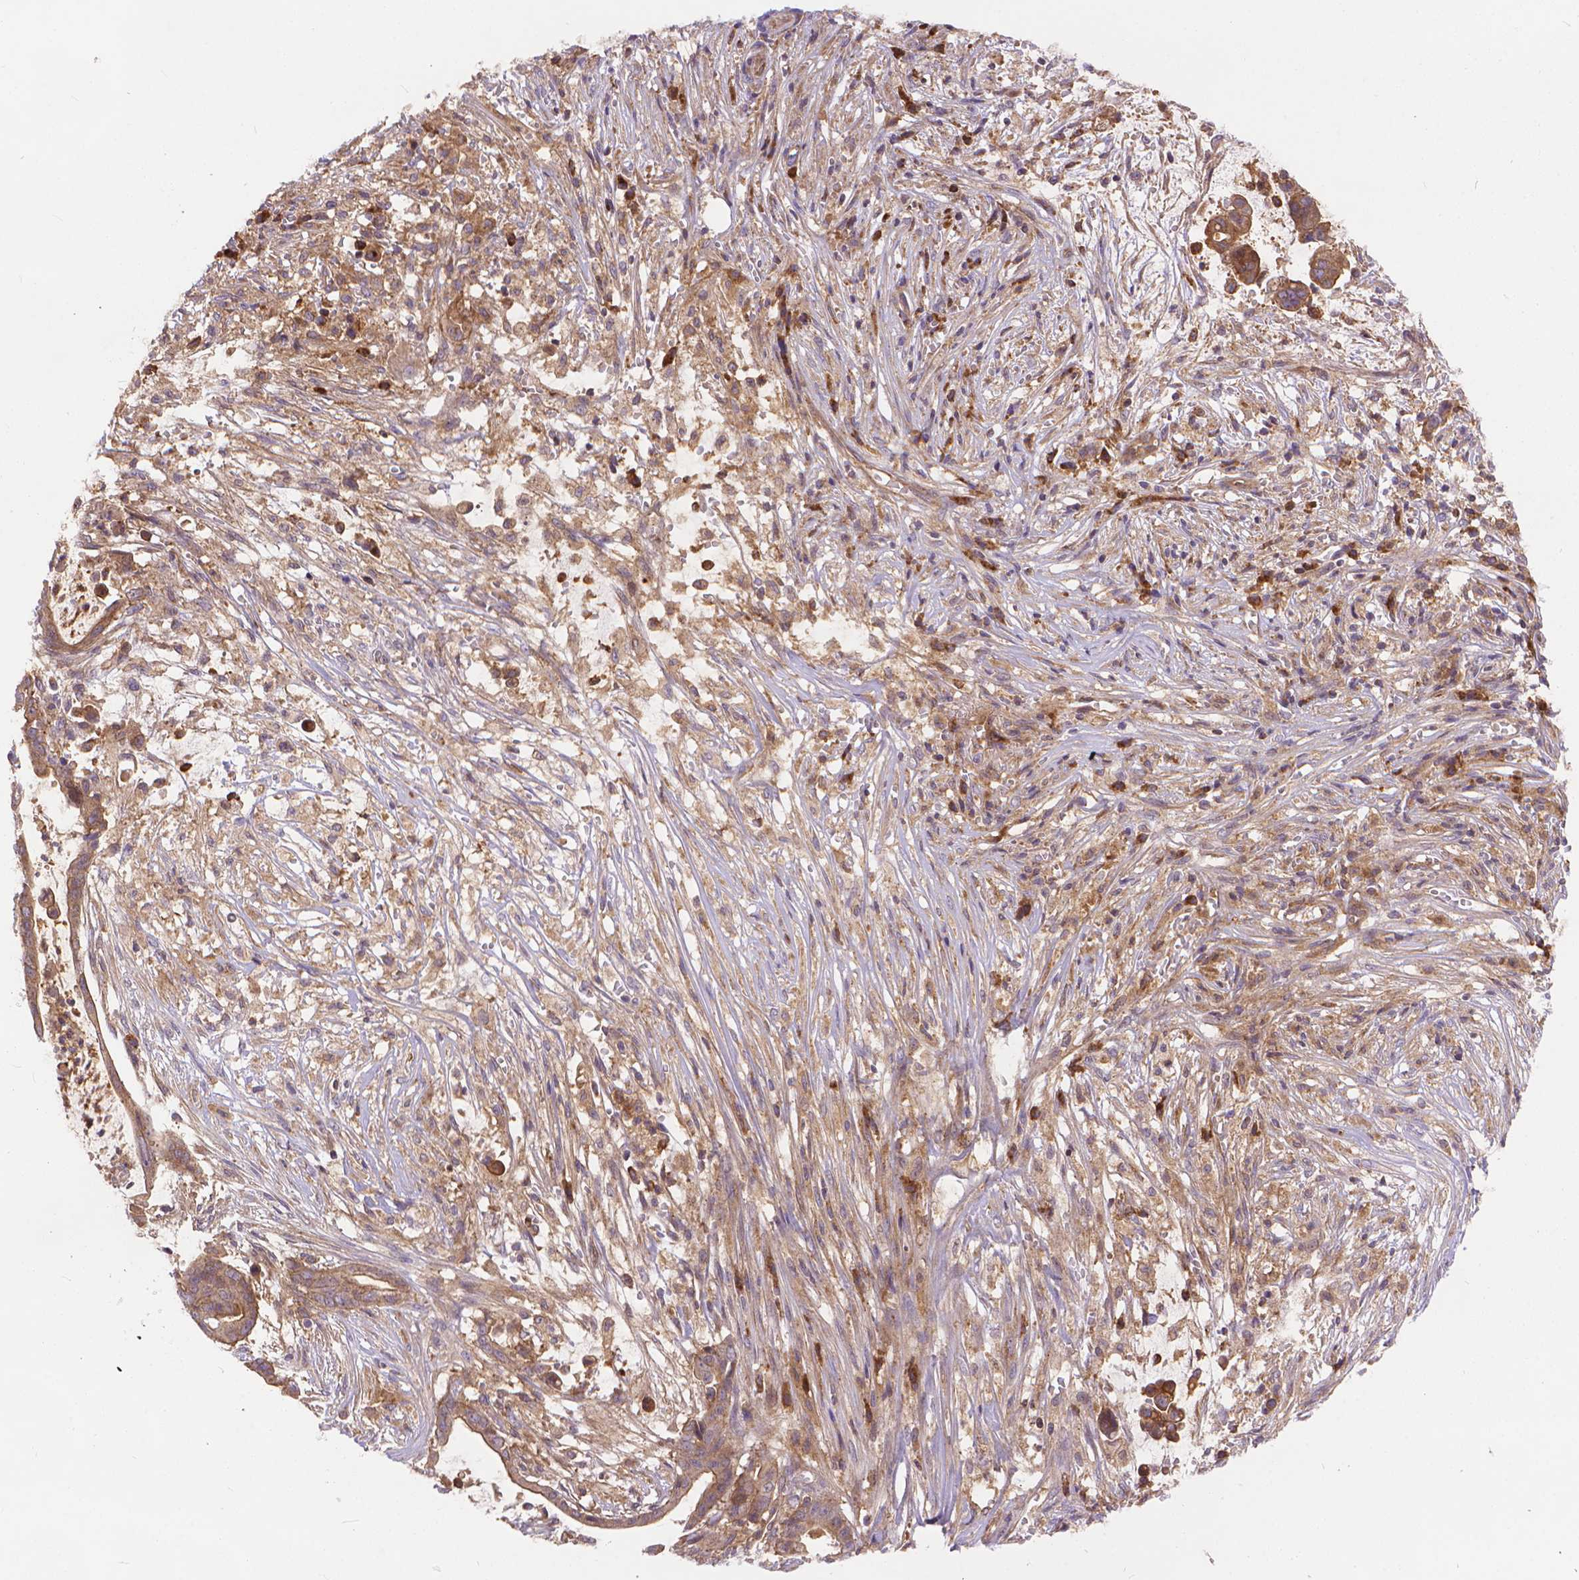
{"staining": {"intensity": "moderate", "quantity": ">75%", "location": "cytoplasmic/membranous"}, "tissue": "pancreatic cancer", "cell_type": "Tumor cells", "image_type": "cancer", "snomed": [{"axis": "morphology", "description": "Adenocarcinoma, NOS"}, {"axis": "topography", "description": "Pancreas"}], "caption": "Tumor cells reveal medium levels of moderate cytoplasmic/membranous positivity in approximately >75% of cells in pancreatic cancer. The staining was performed using DAB to visualize the protein expression in brown, while the nuclei were stained in blue with hematoxylin (Magnification: 20x).", "gene": "ARAP1", "patient": {"sex": "male", "age": 61}}